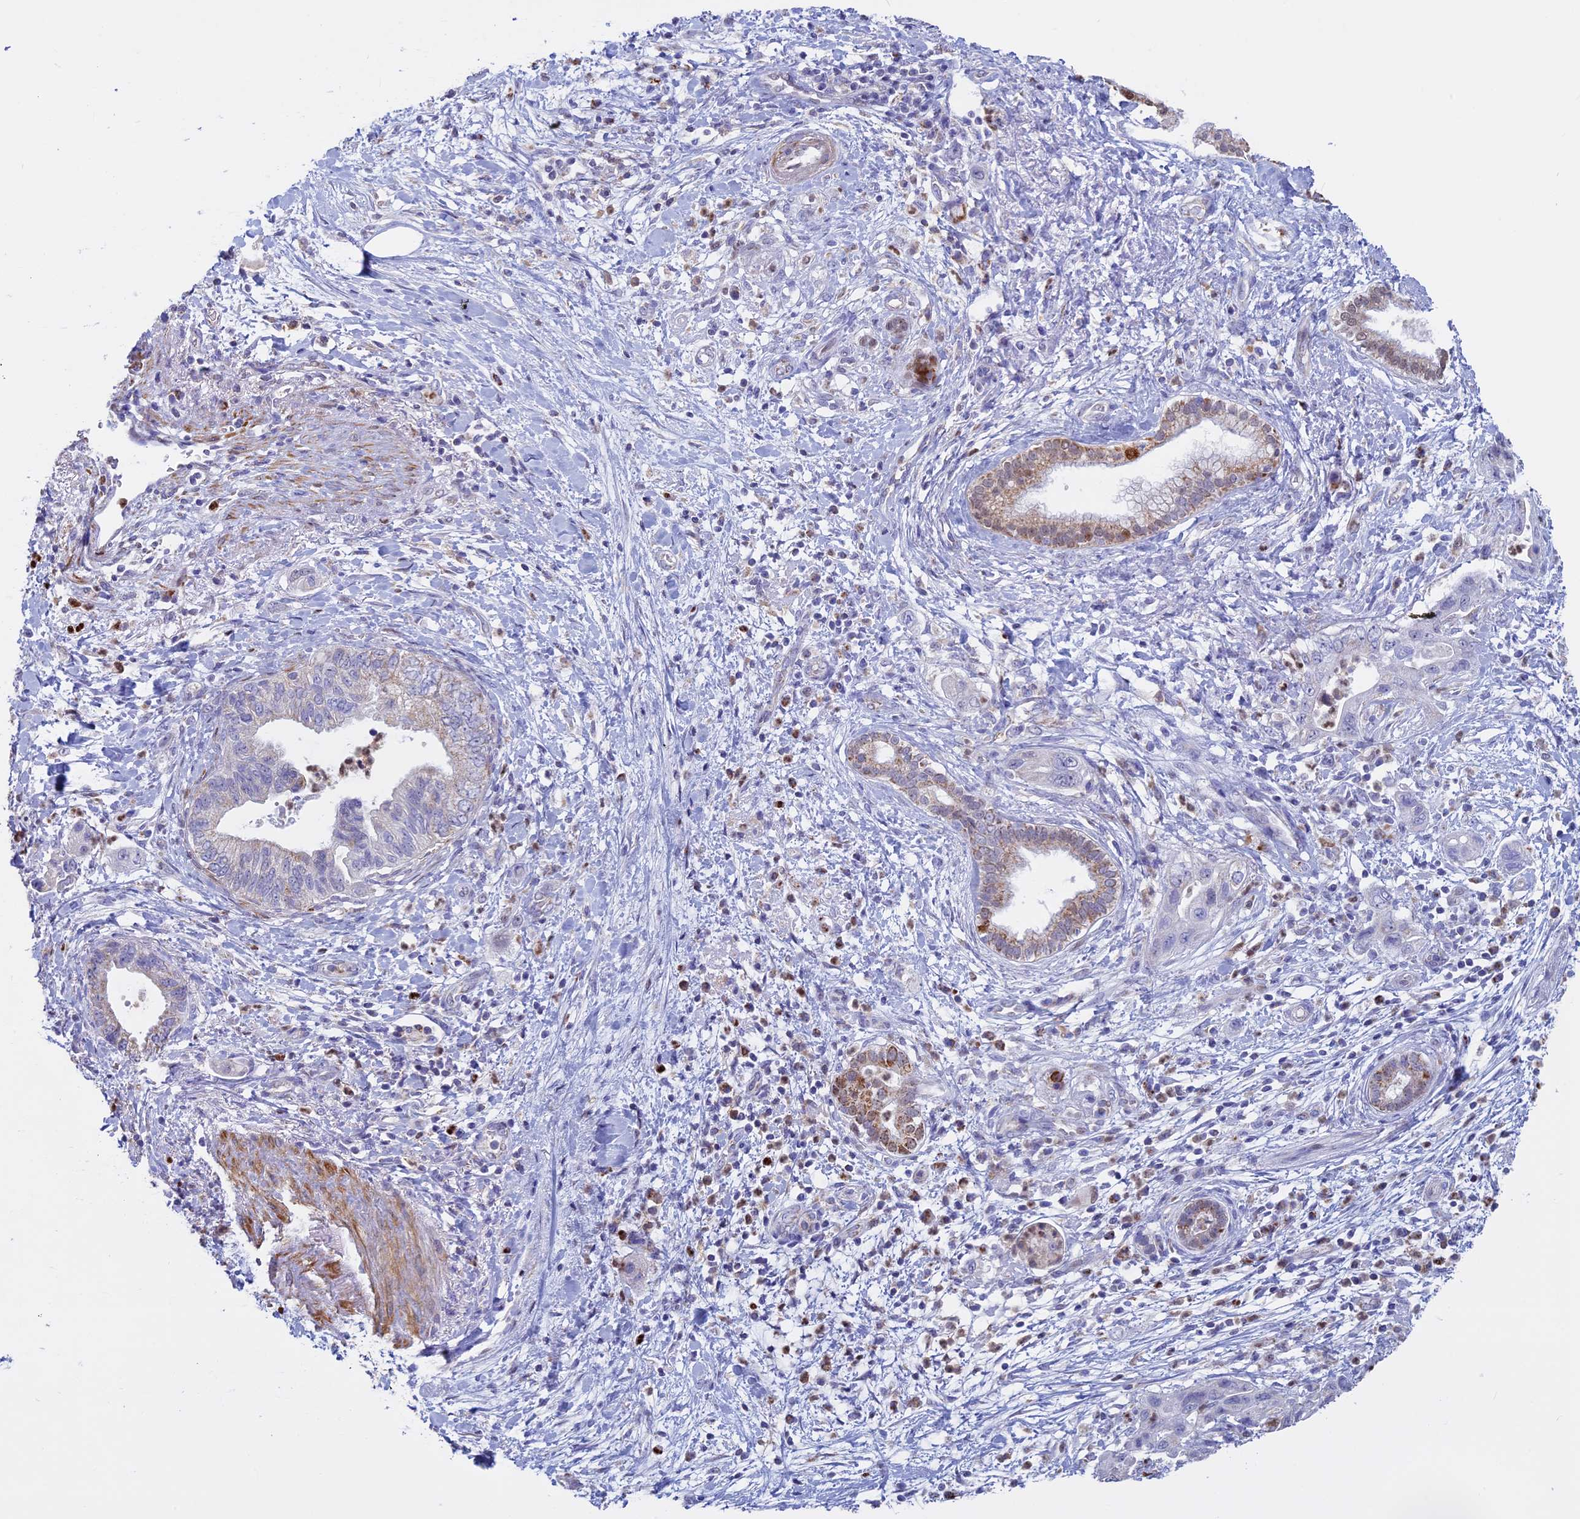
{"staining": {"intensity": "weak", "quantity": "<25%", "location": "cytoplasmic/membranous"}, "tissue": "pancreatic cancer", "cell_type": "Tumor cells", "image_type": "cancer", "snomed": [{"axis": "morphology", "description": "Adenocarcinoma, NOS"}, {"axis": "topography", "description": "Pancreas"}], "caption": "This is an immunohistochemistry histopathology image of human pancreatic adenocarcinoma. There is no expression in tumor cells.", "gene": "ACSS1", "patient": {"sex": "female", "age": 73}}